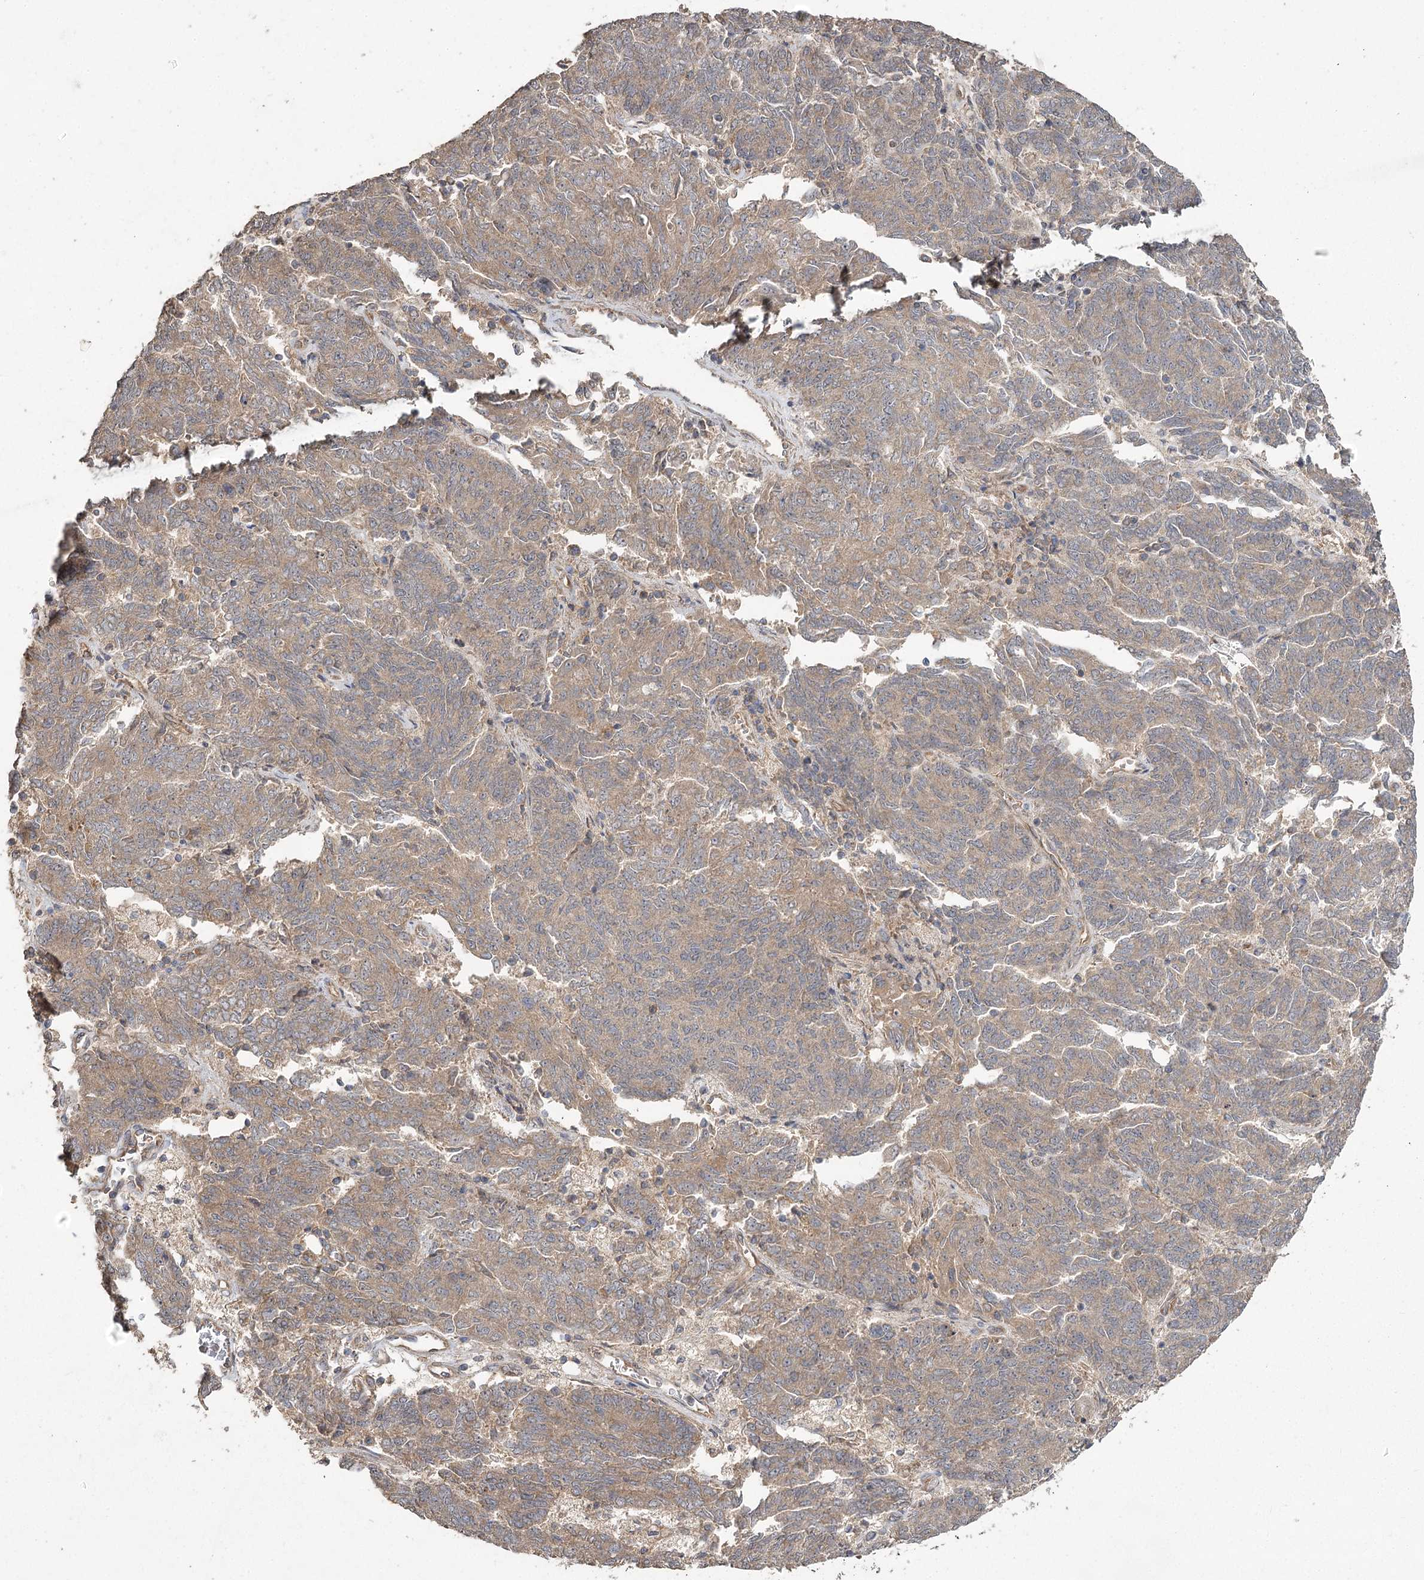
{"staining": {"intensity": "weak", "quantity": ">75%", "location": "cytoplasmic/membranous"}, "tissue": "endometrial cancer", "cell_type": "Tumor cells", "image_type": "cancer", "snomed": [{"axis": "morphology", "description": "Adenocarcinoma, NOS"}, {"axis": "topography", "description": "Endometrium"}], "caption": "Endometrial adenocarcinoma tissue reveals weak cytoplasmic/membranous expression in approximately >75% of tumor cells", "gene": "RIN2", "patient": {"sex": "female", "age": 80}}